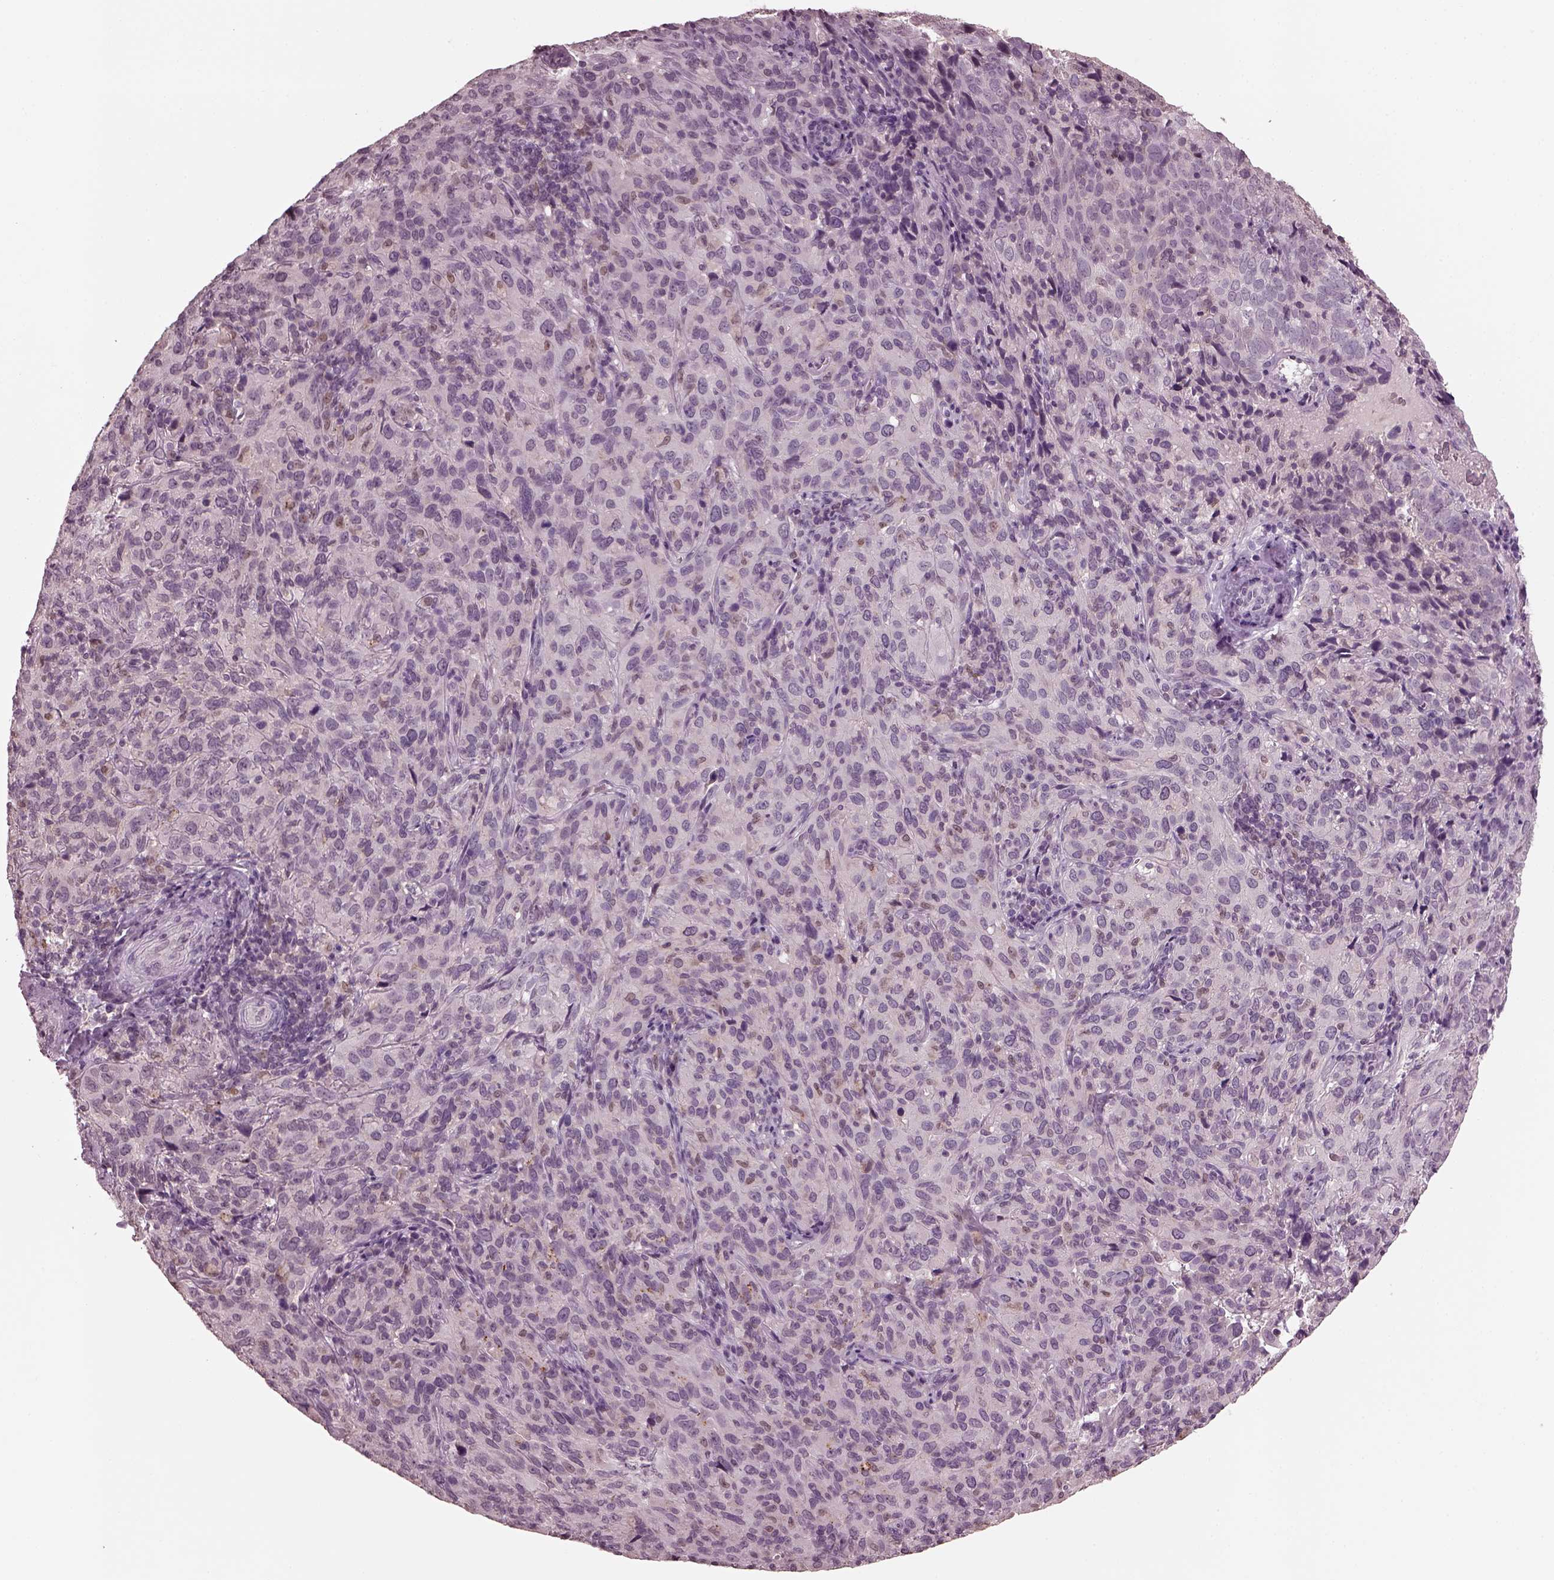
{"staining": {"intensity": "negative", "quantity": "none", "location": "none"}, "tissue": "cervical cancer", "cell_type": "Tumor cells", "image_type": "cancer", "snomed": [{"axis": "morphology", "description": "Squamous cell carcinoma, NOS"}, {"axis": "topography", "description": "Cervix"}], "caption": "An immunohistochemistry (IHC) micrograph of cervical squamous cell carcinoma is shown. There is no staining in tumor cells of cervical squamous cell carcinoma.", "gene": "TSKS", "patient": {"sex": "female", "age": 51}}